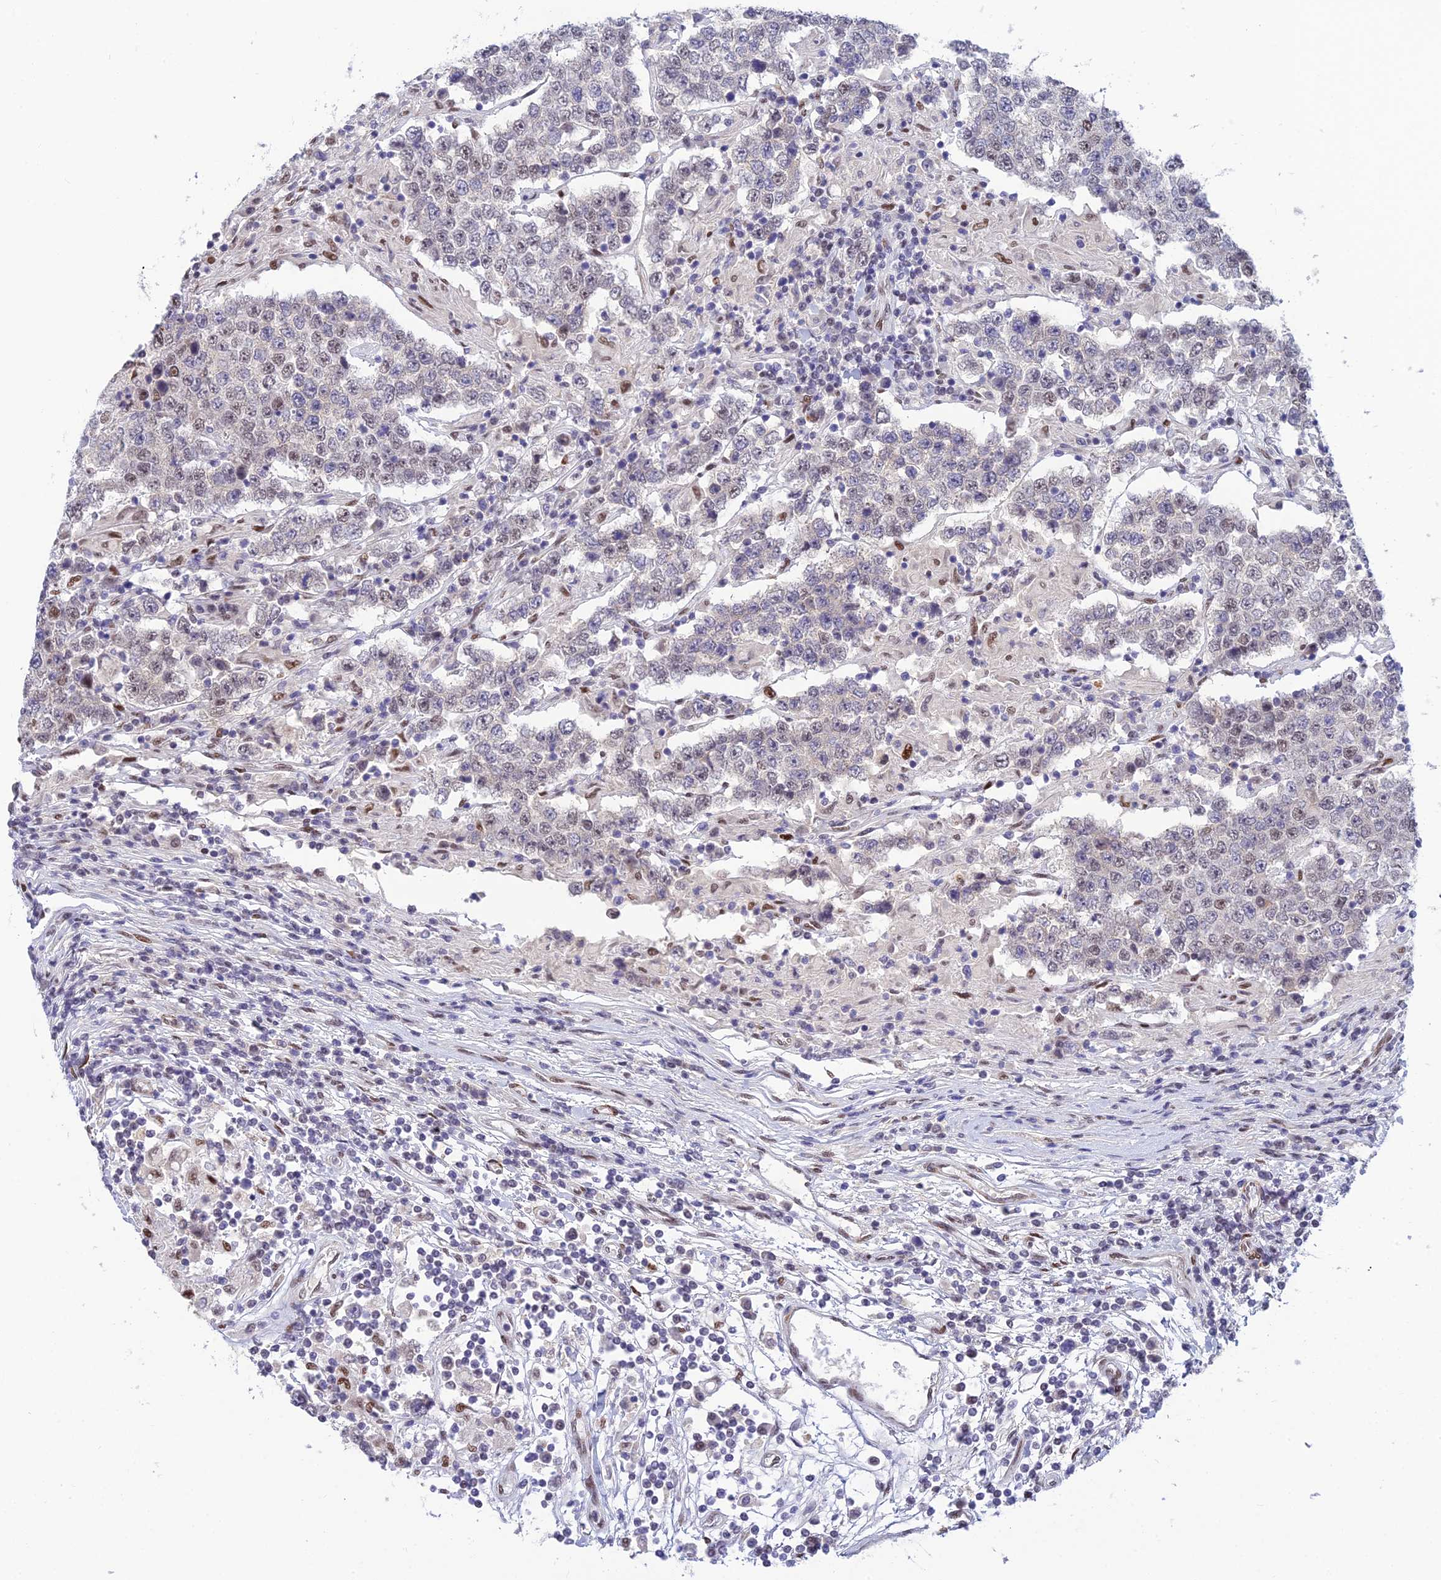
{"staining": {"intensity": "moderate", "quantity": "<25%", "location": "nuclear"}, "tissue": "testis cancer", "cell_type": "Tumor cells", "image_type": "cancer", "snomed": [{"axis": "morphology", "description": "Normal tissue, NOS"}, {"axis": "morphology", "description": "Urothelial carcinoma, High grade"}, {"axis": "morphology", "description": "Seminoma, NOS"}, {"axis": "morphology", "description": "Carcinoma, Embryonal, NOS"}, {"axis": "topography", "description": "Urinary bladder"}, {"axis": "topography", "description": "Testis"}], "caption": "High-magnification brightfield microscopy of testis cancer stained with DAB (3,3'-diaminobenzidine) (brown) and counterstained with hematoxylin (blue). tumor cells exhibit moderate nuclear positivity is identified in approximately<25% of cells. (Brightfield microscopy of DAB IHC at high magnification).", "gene": "CLK4", "patient": {"sex": "male", "age": 41}}